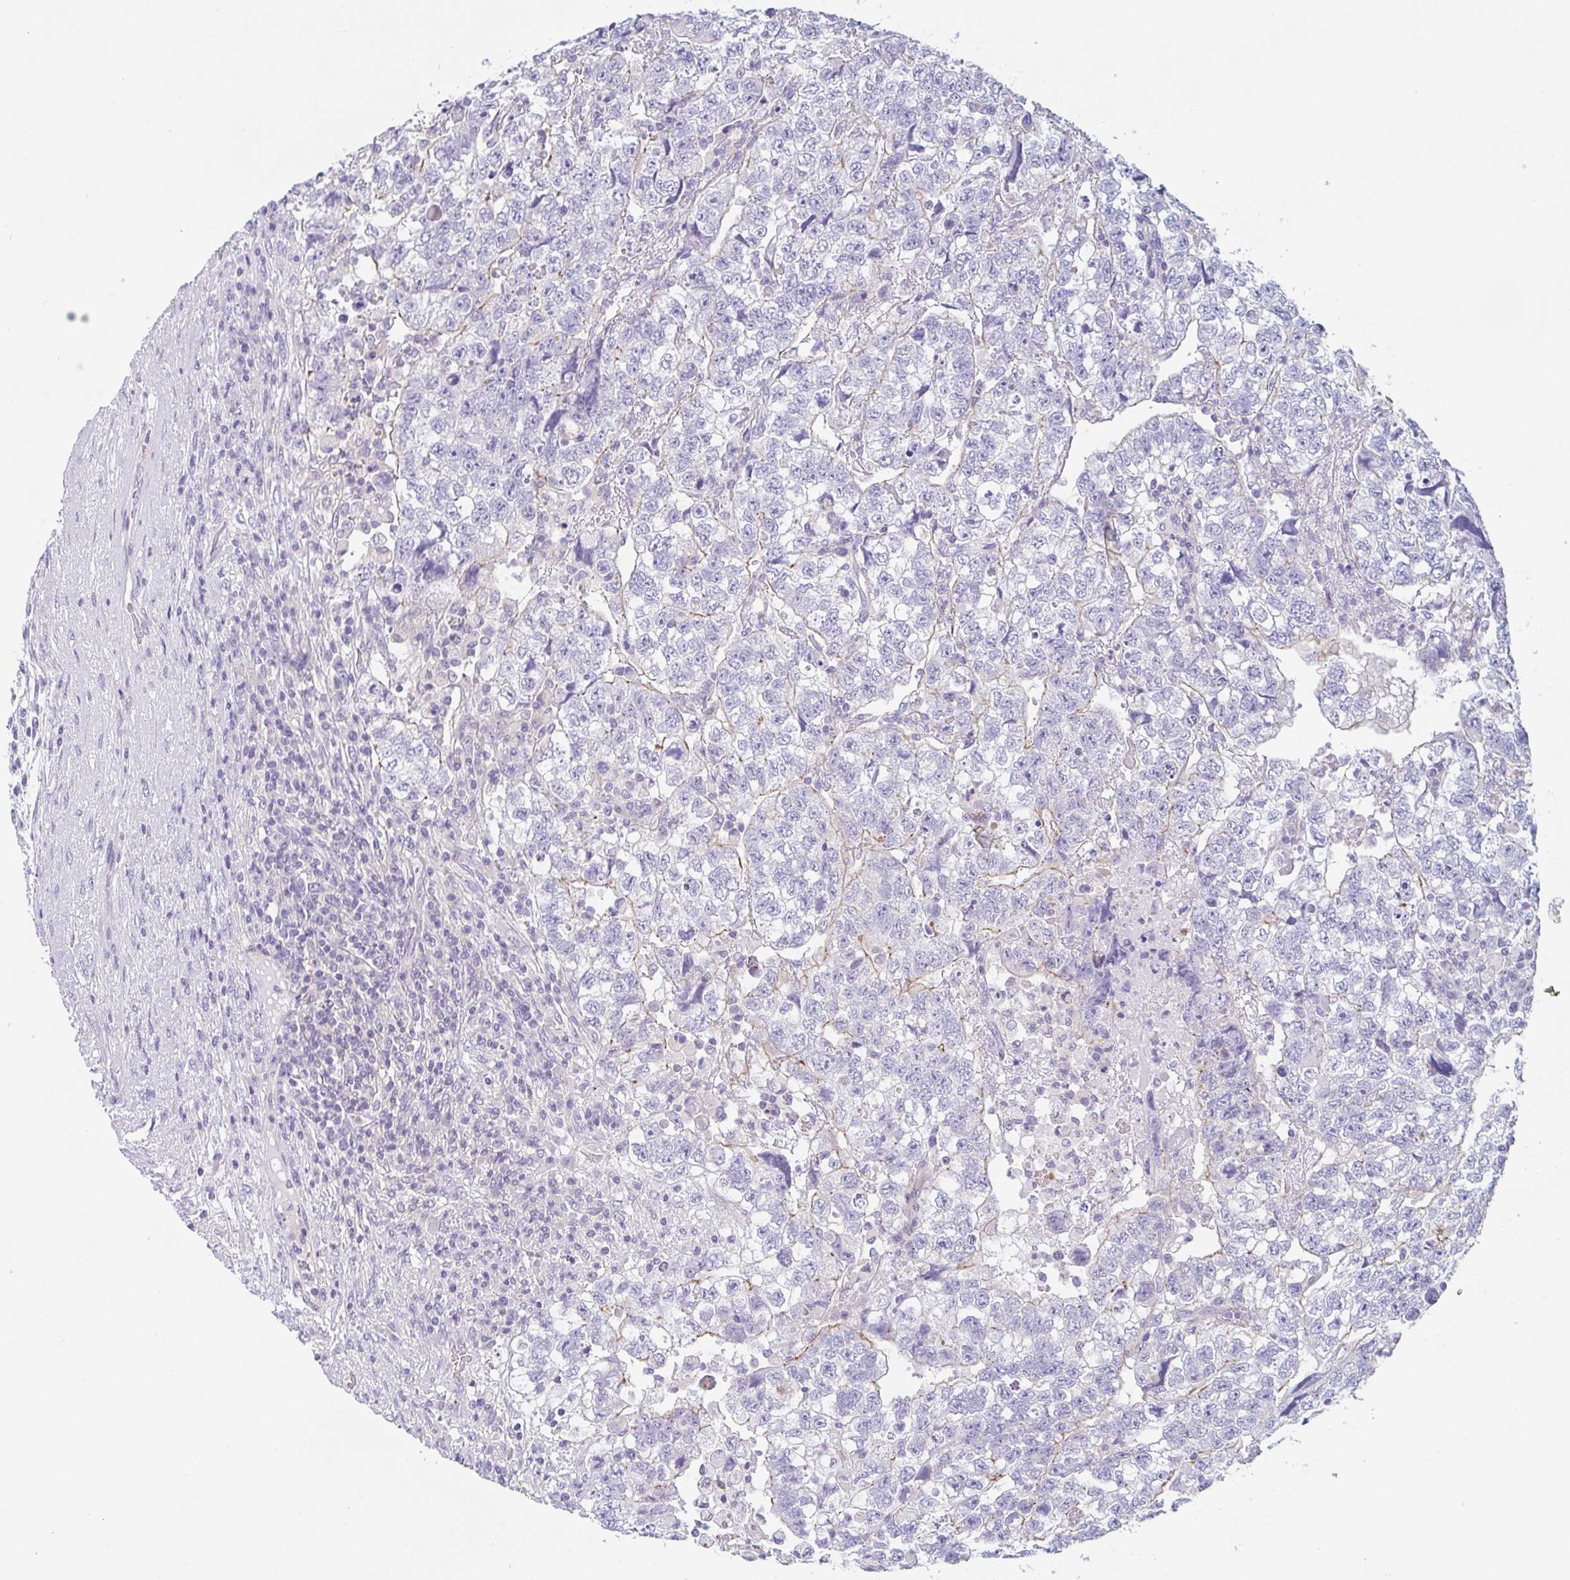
{"staining": {"intensity": "negative", "quantity": "none", "location": "none"}, "tissue": "testis cancer", "cell_type": "Tumor cells", "image_type": "cancer", "snomed": [{"axis": "morphology", "description": "Normal tissue, NOS"}, {"axis": "morphology", "description": "Carcinoma, Embryonal, NOS"}, {"axis": "topography", "description": "Testis"}], "caption": "Tumor cells show no significant positivity in testis cancer (embryonal carcinoma).", "gene": "LENG9", "patient": {"sex": "male", "age": 36}}